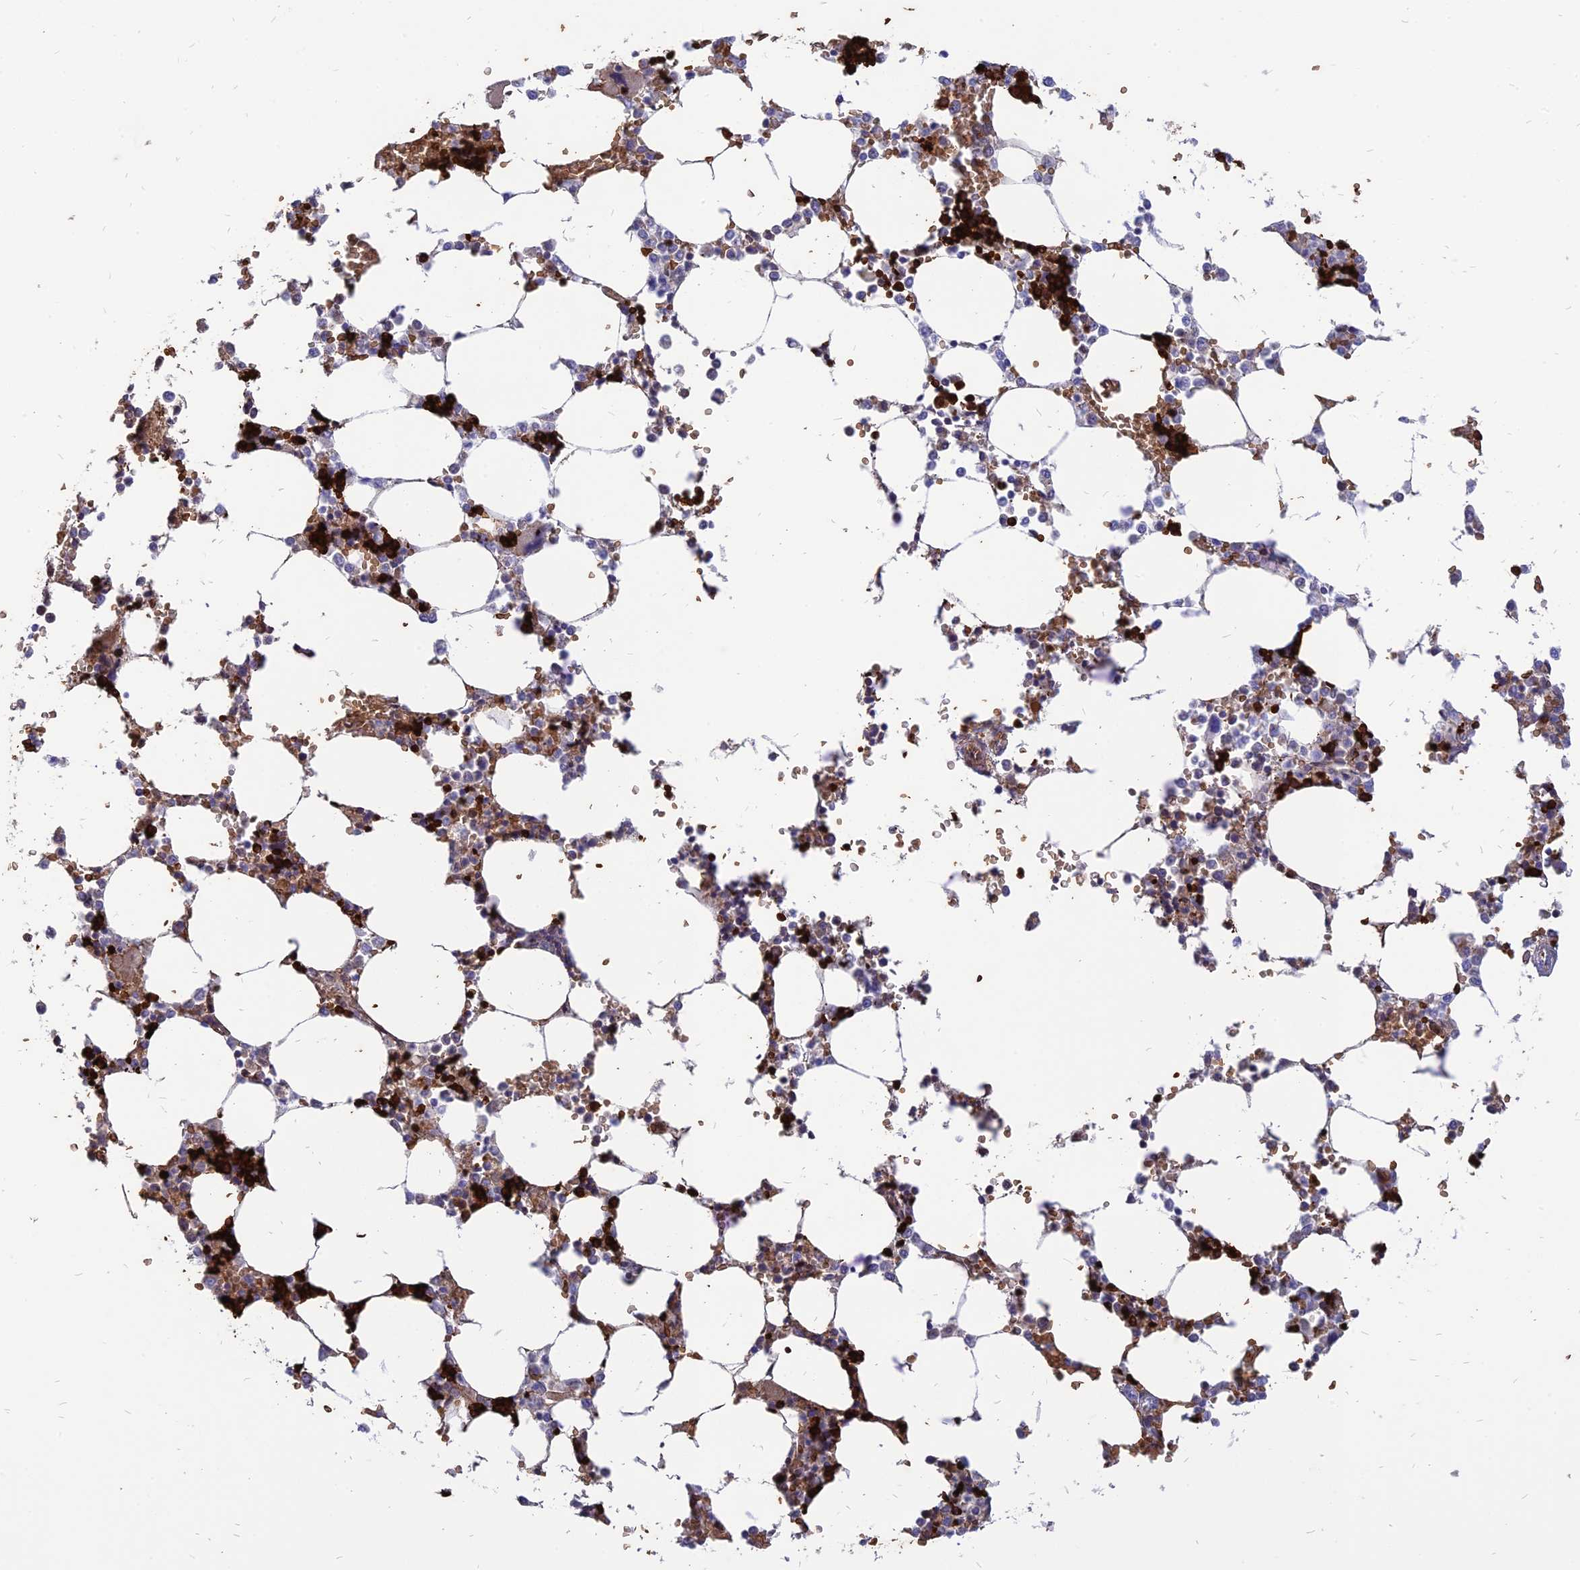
{"staining": {"intensity": "strong", "quantity": "25%-75%", "location": "cytoplasmic/membranous"}, "tissue": "bone marrow", "cell_type": "Hematopoietic cells", "image_type": "normal", "snomed": [{"axis": "morphology", "description": "Normal tissue, NOS"}, {"axis": "topography", "description": "Bone marrow"}], "caption": "A histopathology image showing strong cytoplasmic/membranous positivity in approximately 25%-75% of hematopoietic cells in normal bone marrow, as visualized by brown immunohistochemical staining.", "gene": "HHAT", "patient": {"sex": "male", "age": 64}}